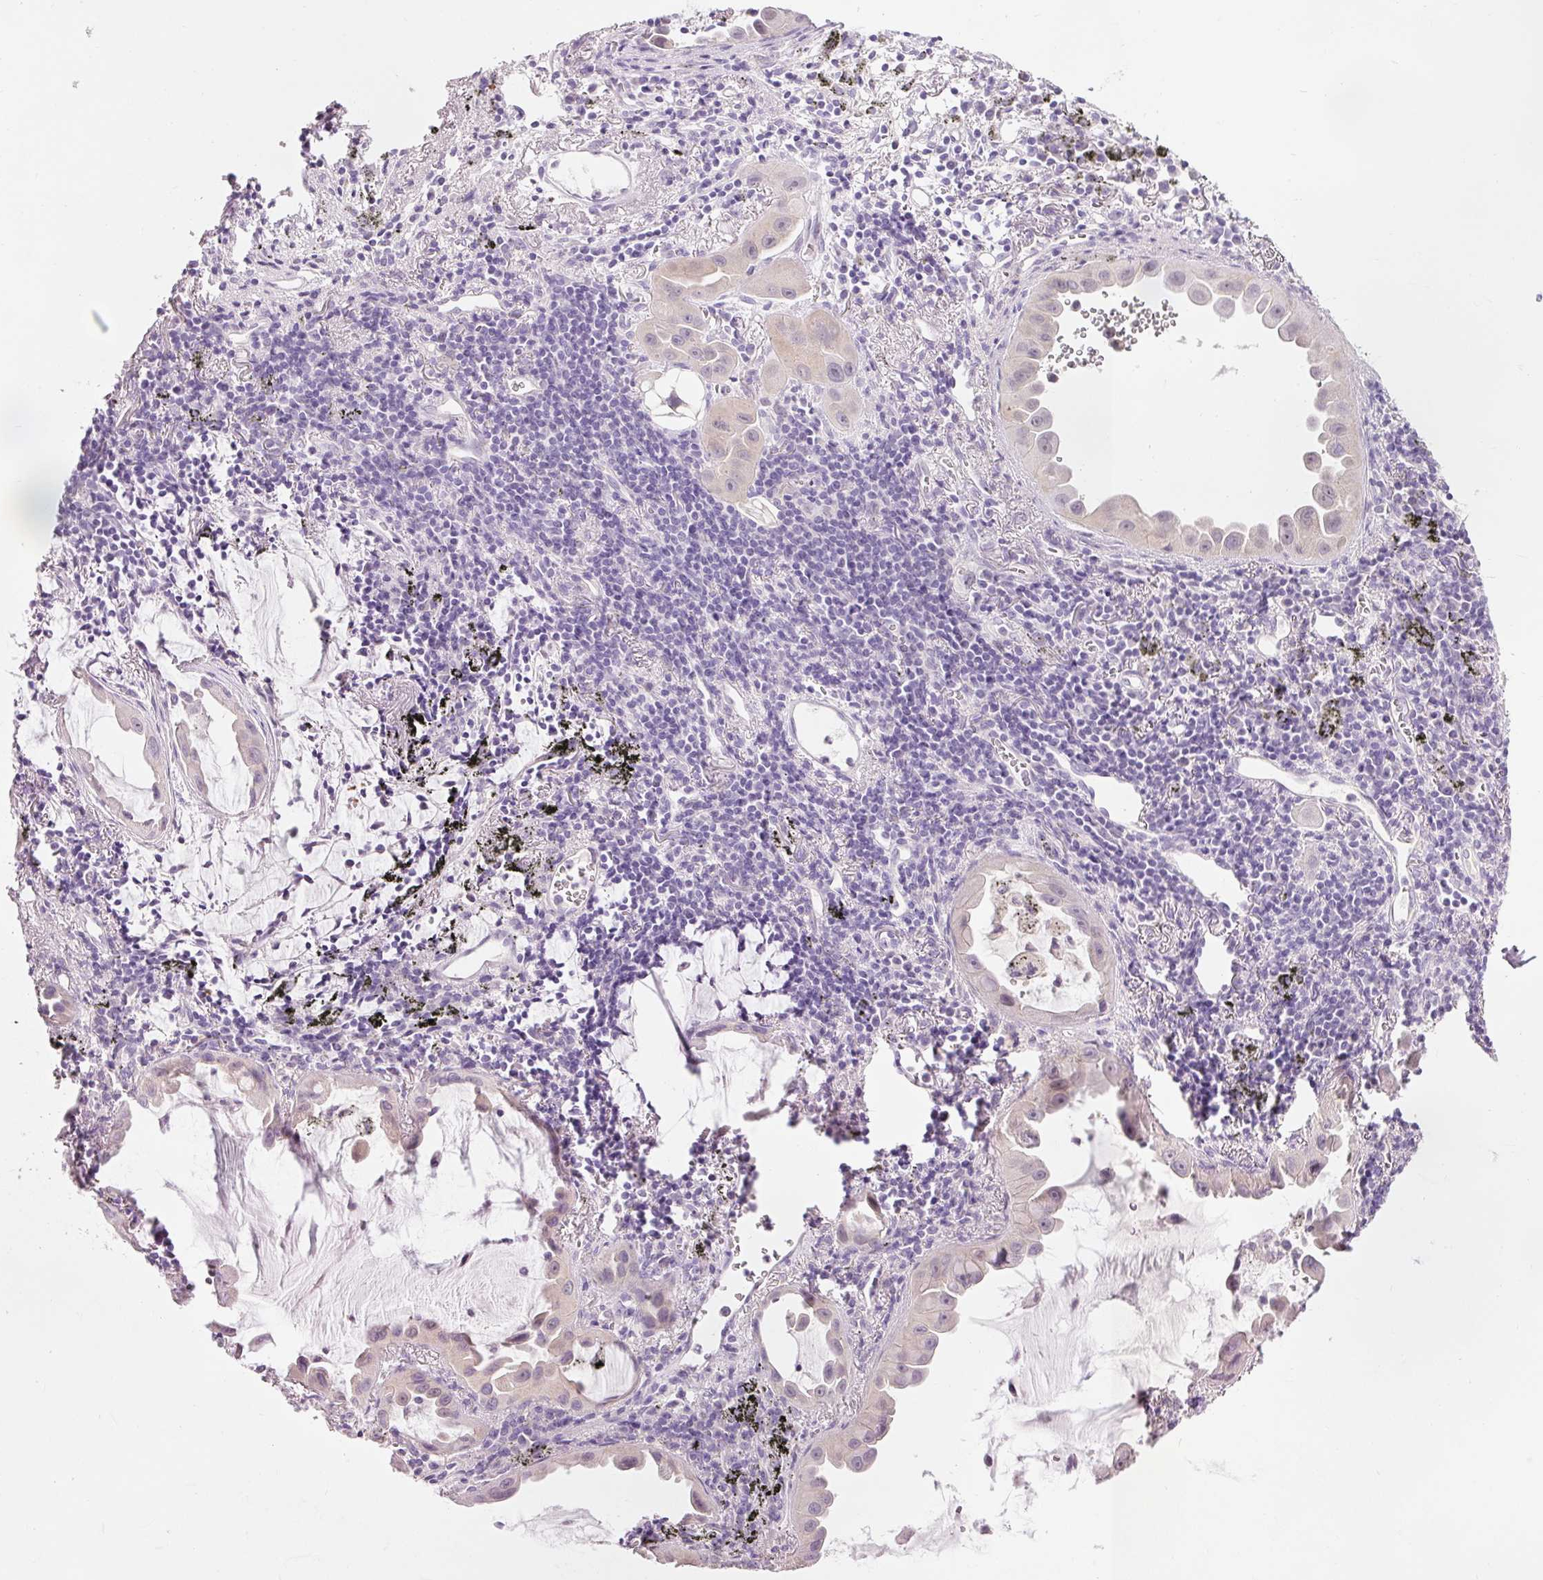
{"staining": {"intensity": "negative", "quantity": "none", "location": "none"}, "tissue": "lung cancer", "cell_type": "Tumor cells", "image_type": "cancer", "snomed": [{"axis": "morphology", "description": "Adenocarcinoma, NOS"}, {"axis": "topography", "description": "Lung"}], "caption": "Tumor cells show no significant protein staining in lung cancer (adenocarcinoma). (DAB IHC, high magnification).", "gene": "DHRS11", "patient": {"sex": "male", "age": 68}}